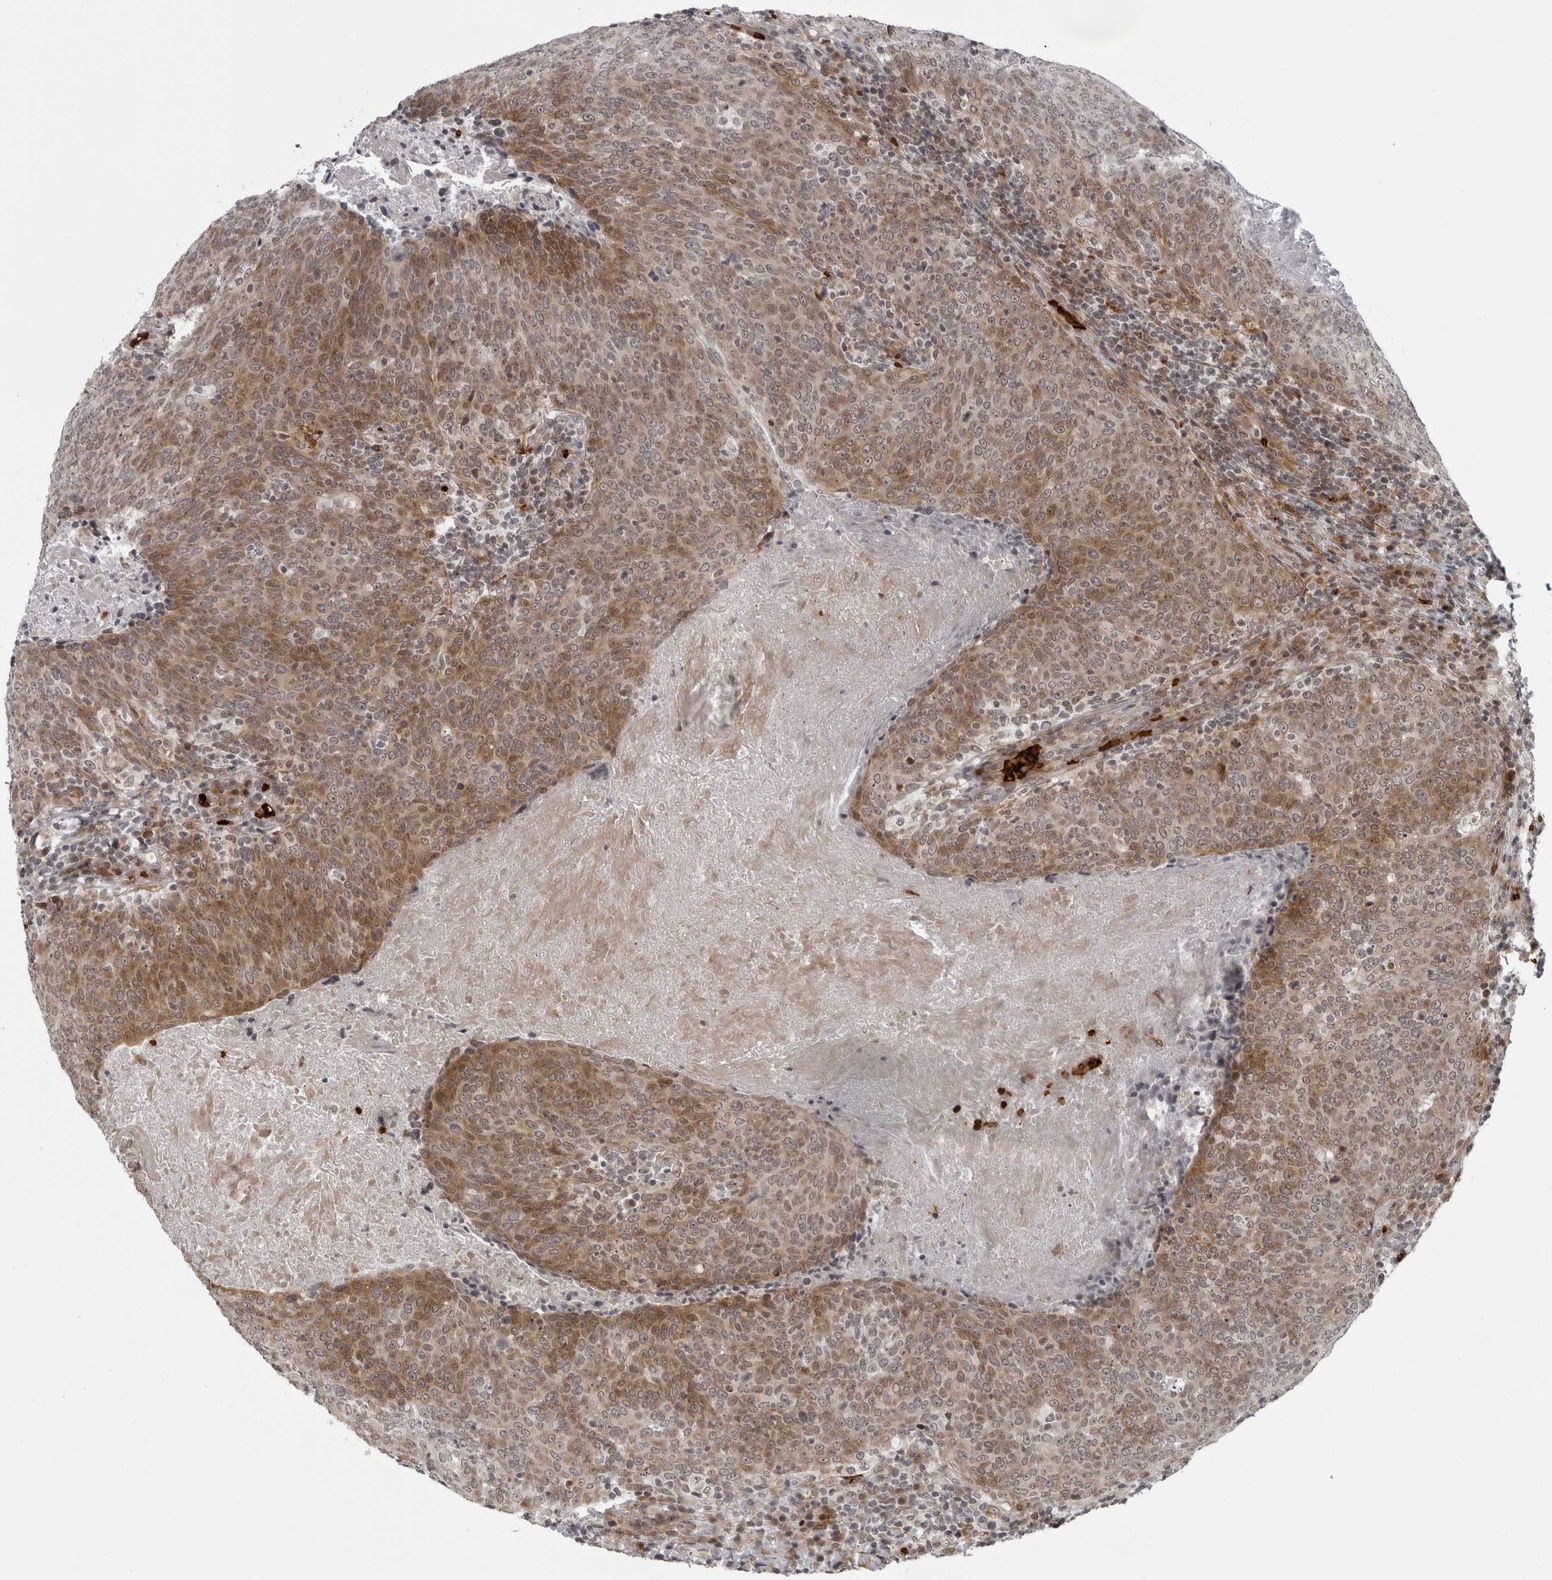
{"staining": {"intensity": "moderate", "quantity": ">75%", "location": "cytoplasmic/membranous"}, "tissue": "head and neck cancer", "cell_type": "Tumor cells", "image_type": "cancer", "snomed": [{"axis": "morphology", "description": "Squamous cell carcinoma, NOS"}, {"axis": "morphology", "description": "Squamous cell carcinoma, metastatic, NOS"}, {"axis": "topography", "description": "Lymph node"}, {"axis": "topography", "description": "Head-Neck"}], "caption": "A brown stain labels moderate cytoplasmic/membranous positivity of a protein in human head and neck metastatic squamous cell carcinoma tumor cells.", "gene": "THOP1", "patient": {"sex": "male", "age": 62}}